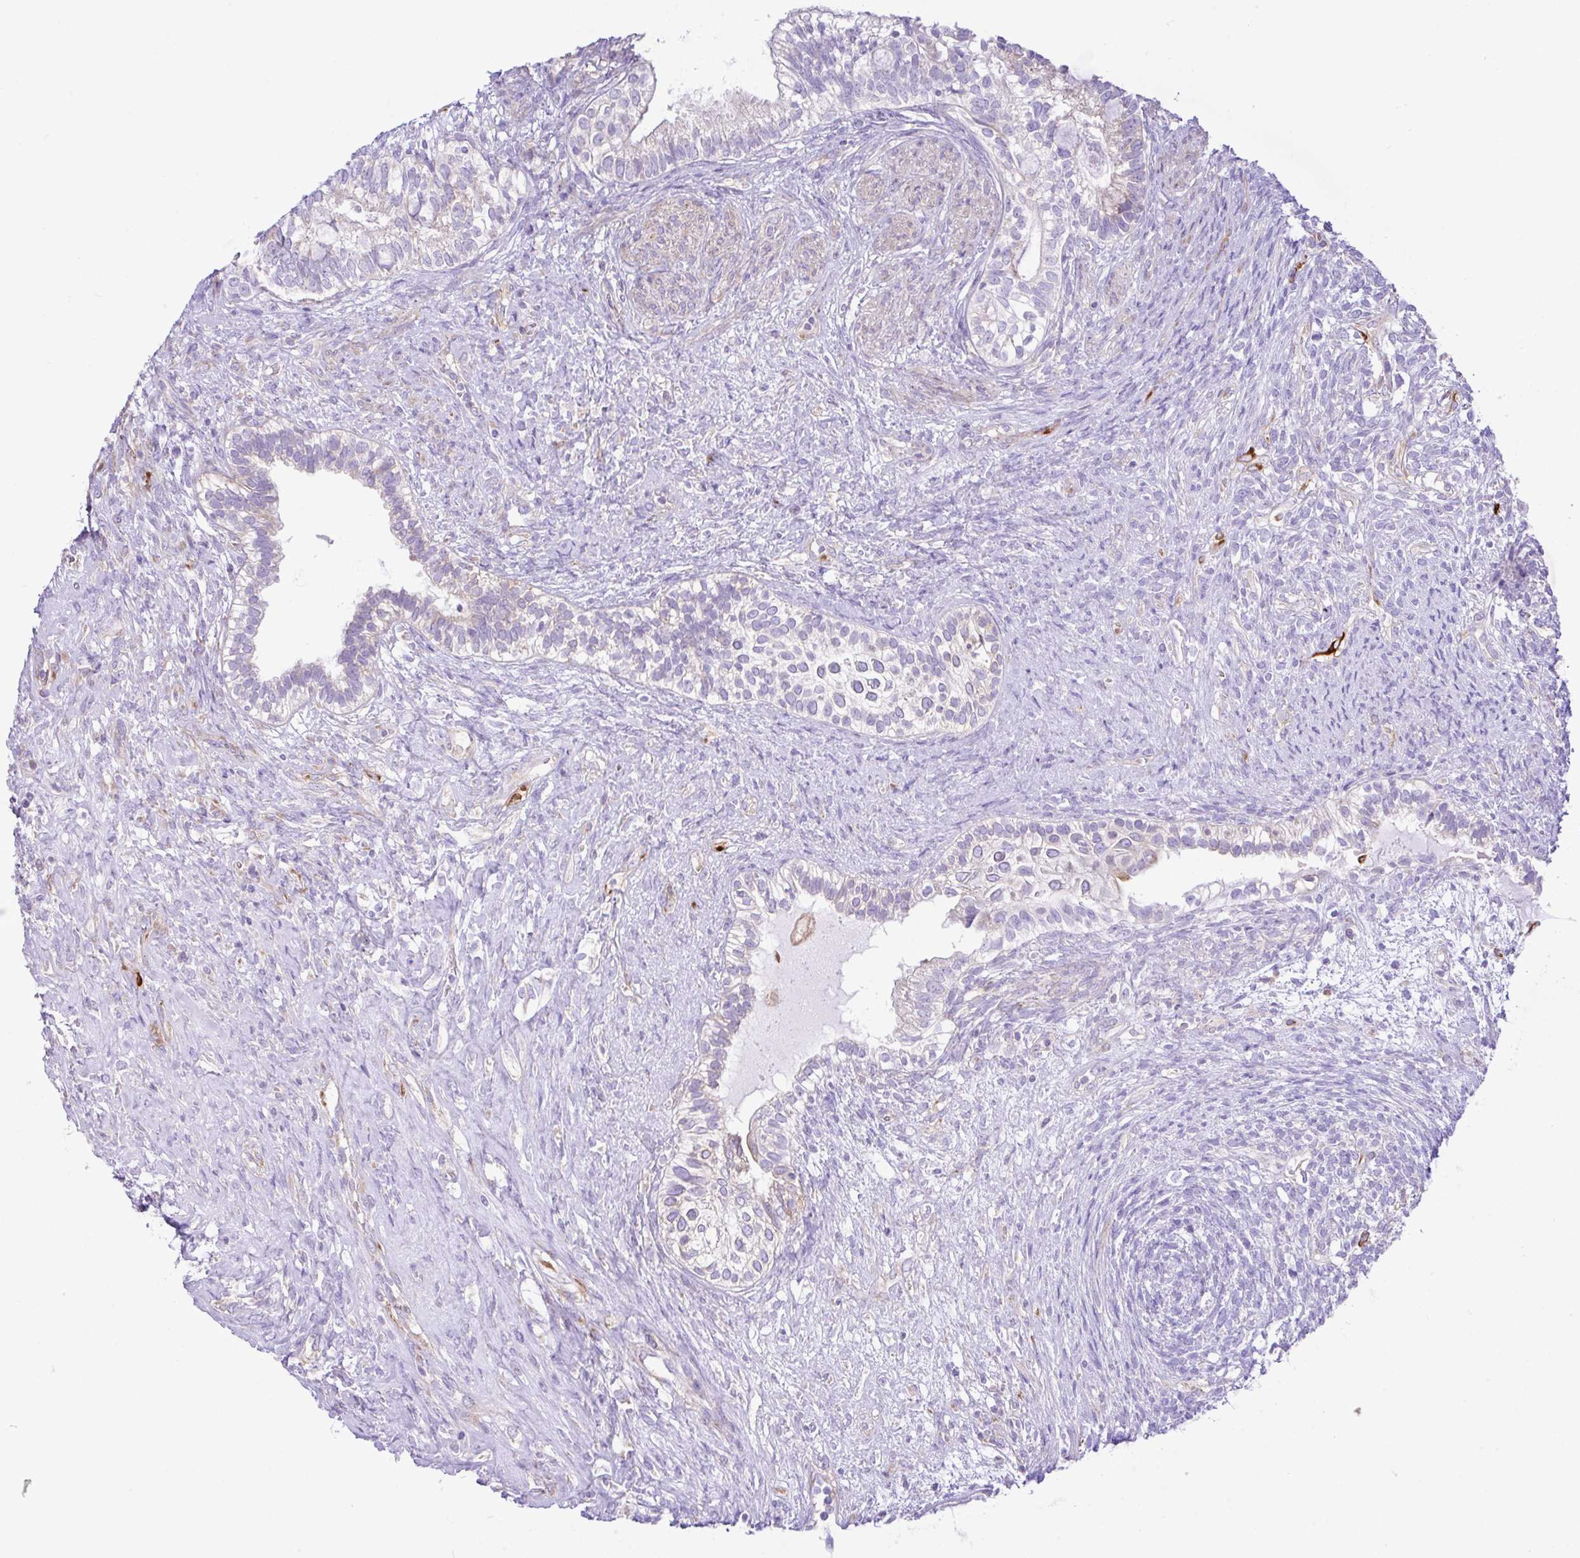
{"staining": {"intensity": "weak", "quantity": "<25%", "location": "cytoplasmic/membranous"}, "tissue": "testis cancer", "cell_type": "Tumor cells", "image_type": "cancer", "snomed": [{"axis": "morphology", "description": "Seminoma, NOS"}, {"axis": "morphology", "description": "Carcinoma, Embryonal, NOS"}, {"axis": "topography", "description": "Testis"}], "caption": "A photomicrograph of embryonal carcinoma (testis) stained for a protein exhibits no brown staining in tumor cells.", "gene": "EEF1A2", "patient": {"sex": "male", "age": 41}}